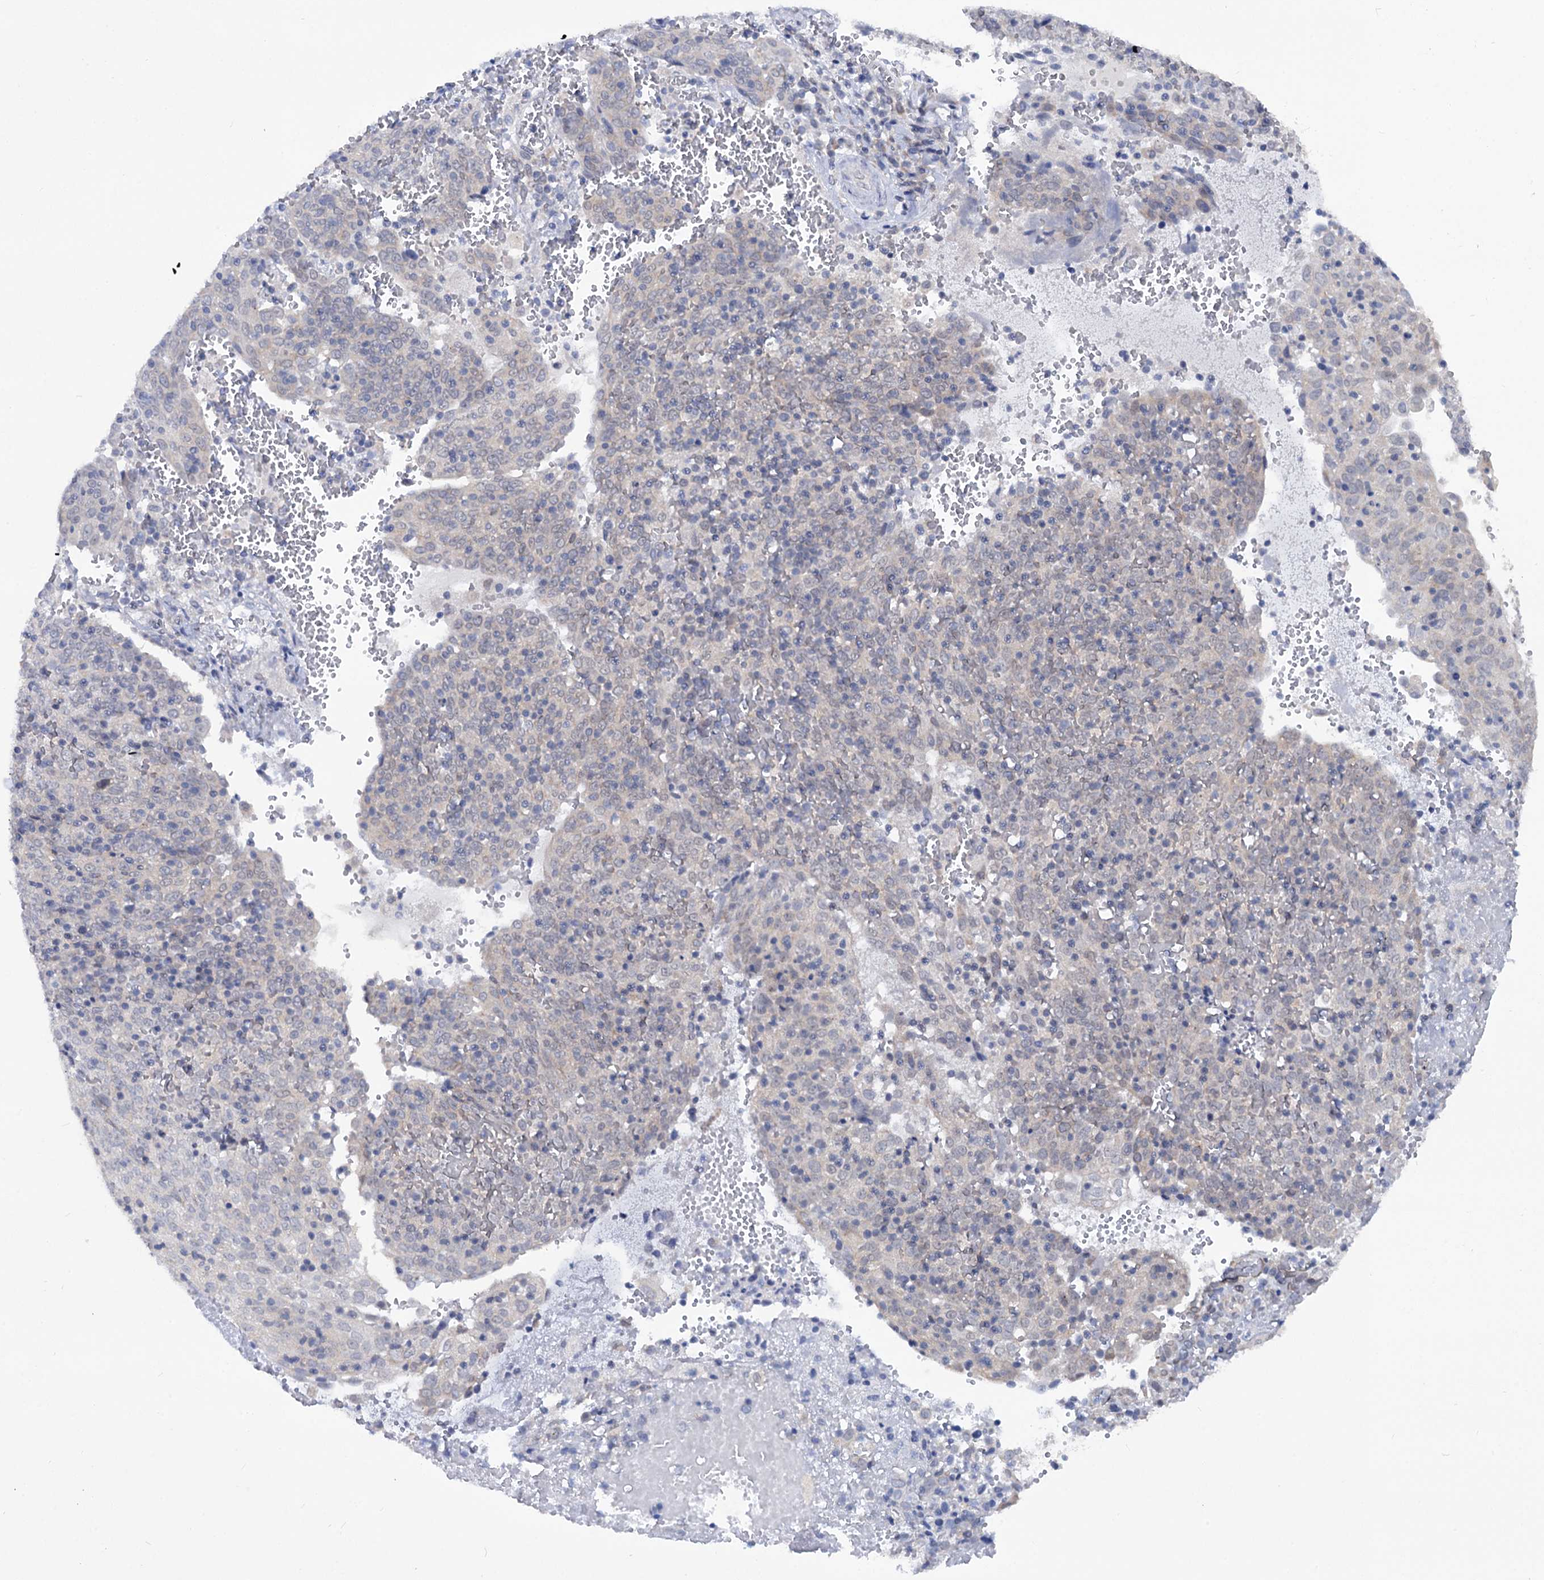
{"staining": {"intensity": "negative", "quantity": "none", "location": "none"}, "tissue": "cervical cancer", "cell_type": "Tumor cells", "image_type": "cancer", "snomed": [{"axis": "morphology", "description": "Squamous cell carcinoma, NOS"}, {"axis": "topography", "description": "Cervix"}], "caption": "Tumor cells show no significant protein staining in cervical squamous cell carcinoma.", "gene": "CAPRIN2", "patient": {"sex": "female", "age": 67}}